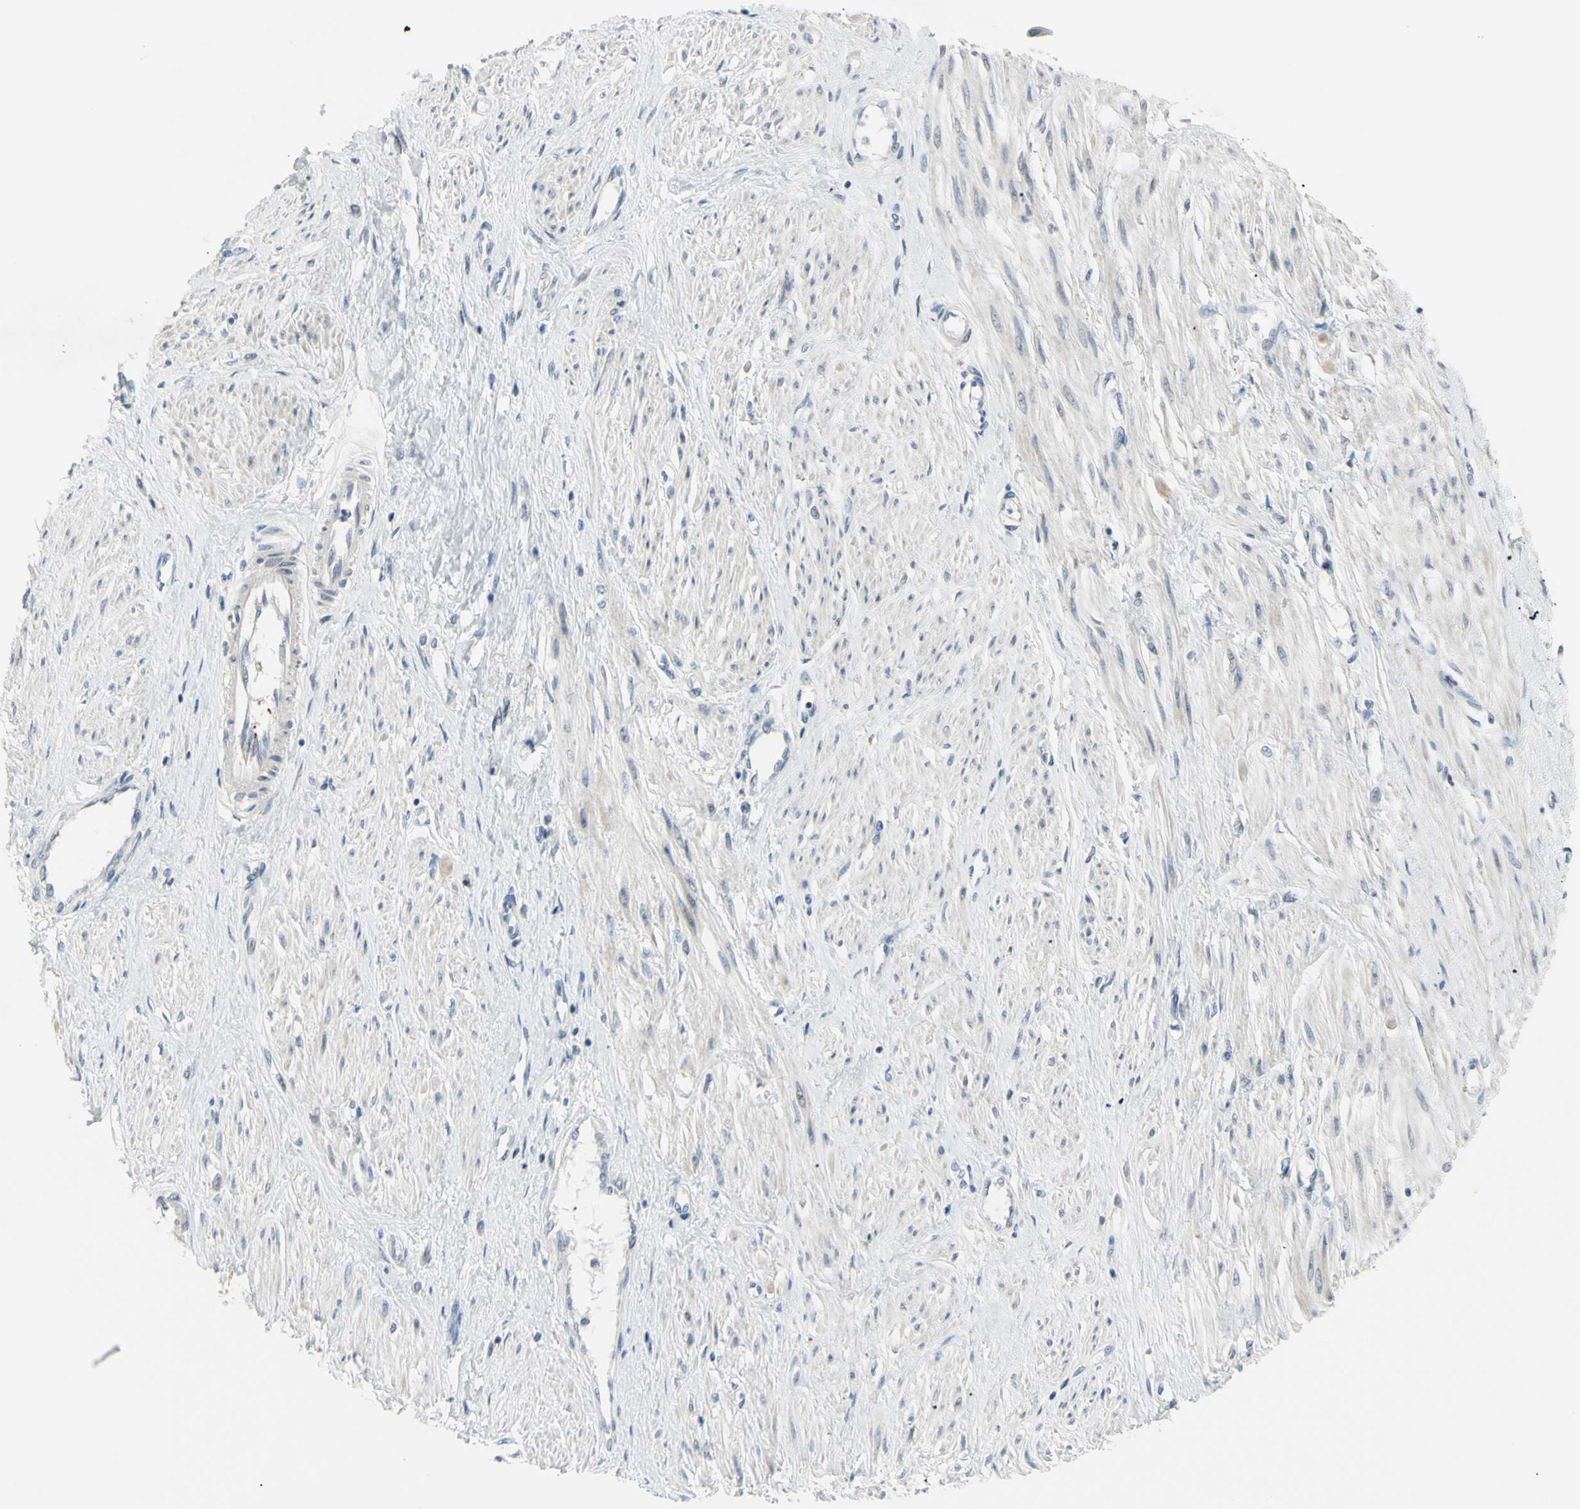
{"staining": {"intensity": "negative", "quantity": "none", "location": "none"}, "tissue": "smooth muscle", "cell_type": "Smooth muscle cells", "image_type": "normal", "snomed": [{"axis": "morphology", "description": "Normal tissue, NOS"}, {"axis": "topography", "description": "Smooth muscle"}, {"axis": "topography", "description": "Uterus"}], "caption": "Smooth muscle cells are negative for brown protein staining in unremarkable smooth muscle.", "gene": "ETNK1", "patient": {"sex": "female", "age": 39}}